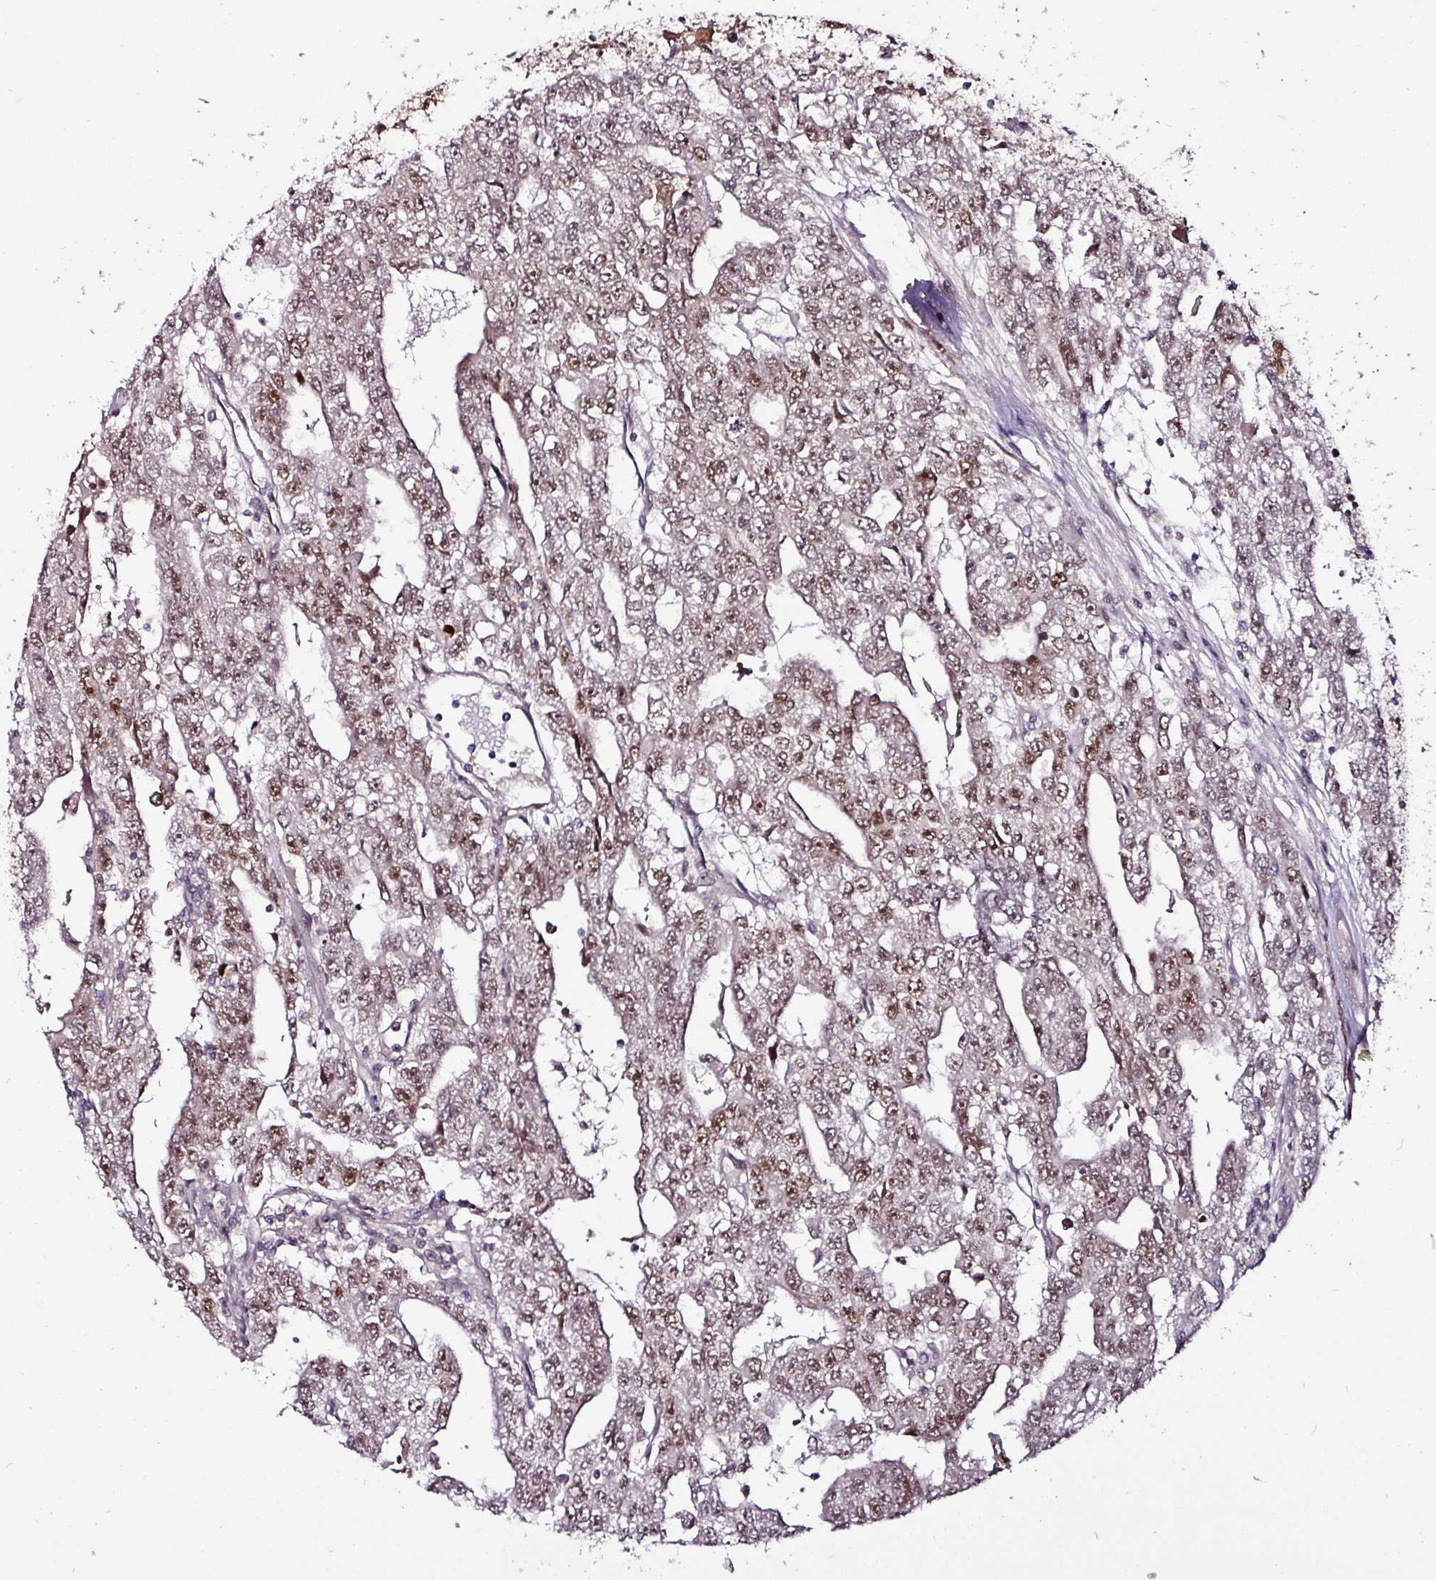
{"staining": {"intensity": "moderate", "quantity": ">75%", "location": "nuclear"}, "tissue": "testis cancer", "cell_type": "Tumor cells", "image_type": "cancer", "snomed": [{"axis": "morphology", "description": "Carcinoma, Embryonal, NOS"}, {"axis": "topography", "description": "Testis"}], "caption": "Protein staining of testis embryonal carcinoma tissue displays moderate nuclear expression in approximately >75% of tumor cells. Immunohistochemistry (ihc) stains the protein in brown and the nuclei are stained blue.", "gene": "KLF16", "patient": {"sex": "male", "age": 20}}